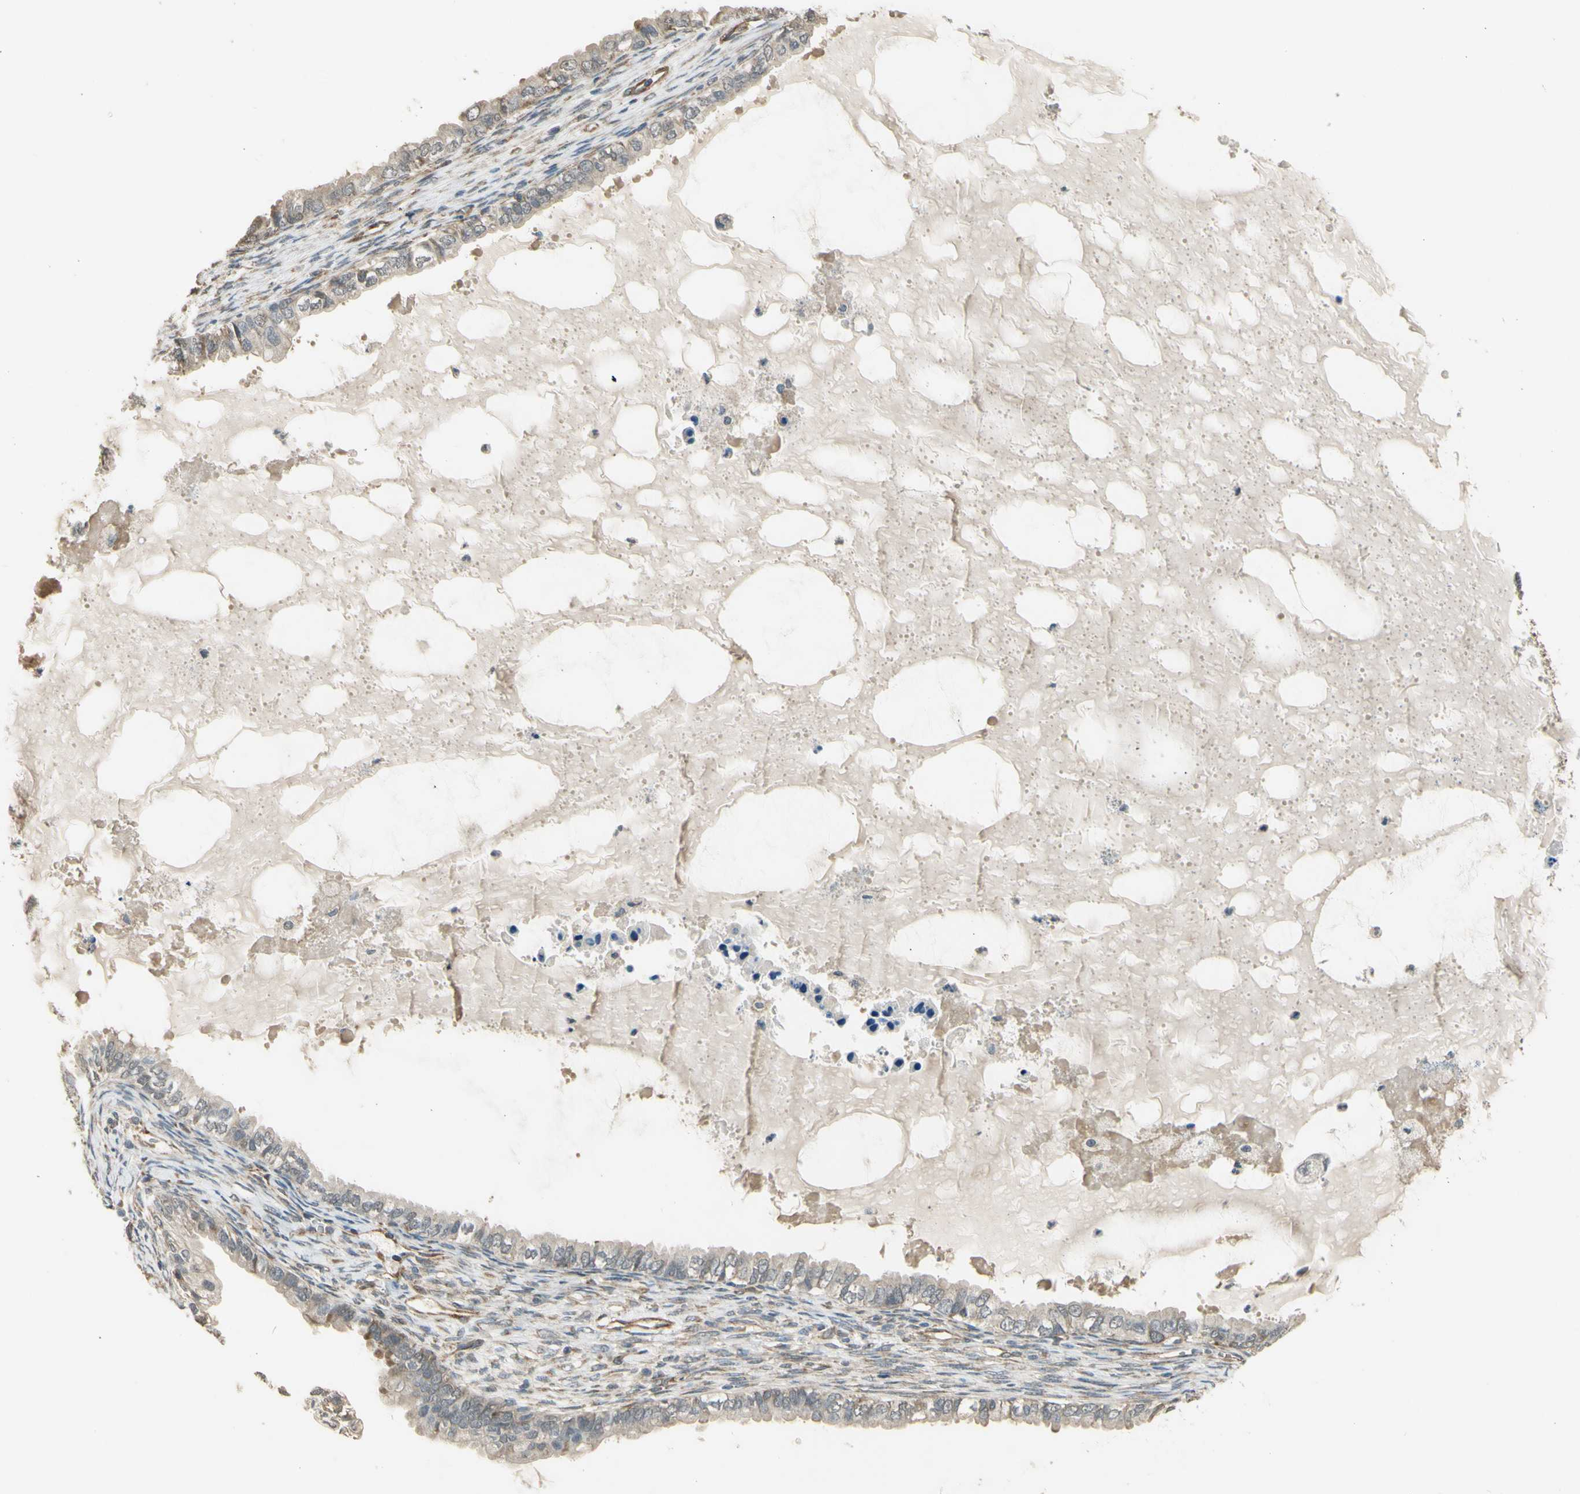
{"staining": {"intensity": "weak", "quantity": ">75%", "location": "cytoplasmic/membranous"}, "tissue": "ovarian cancer", "cell_type": "Tumor cells", "image_type": "cancer", "snomed": [{"axis": "morphology", "description": "Cystadenocarcinoma, mucinous, NOS"}, {"axis": "topography", "description": "Ovary"}], "caption": "This image reveals immunohistochemistry (IHC) staining of human mucinous cystadenocarcinoma (ovarian), with low weak cytoplasmic/membranous expression in approximately >75% of tumor cells.", "gene": "EFNB2", "patient": {"sex": "female", "age": 80}}